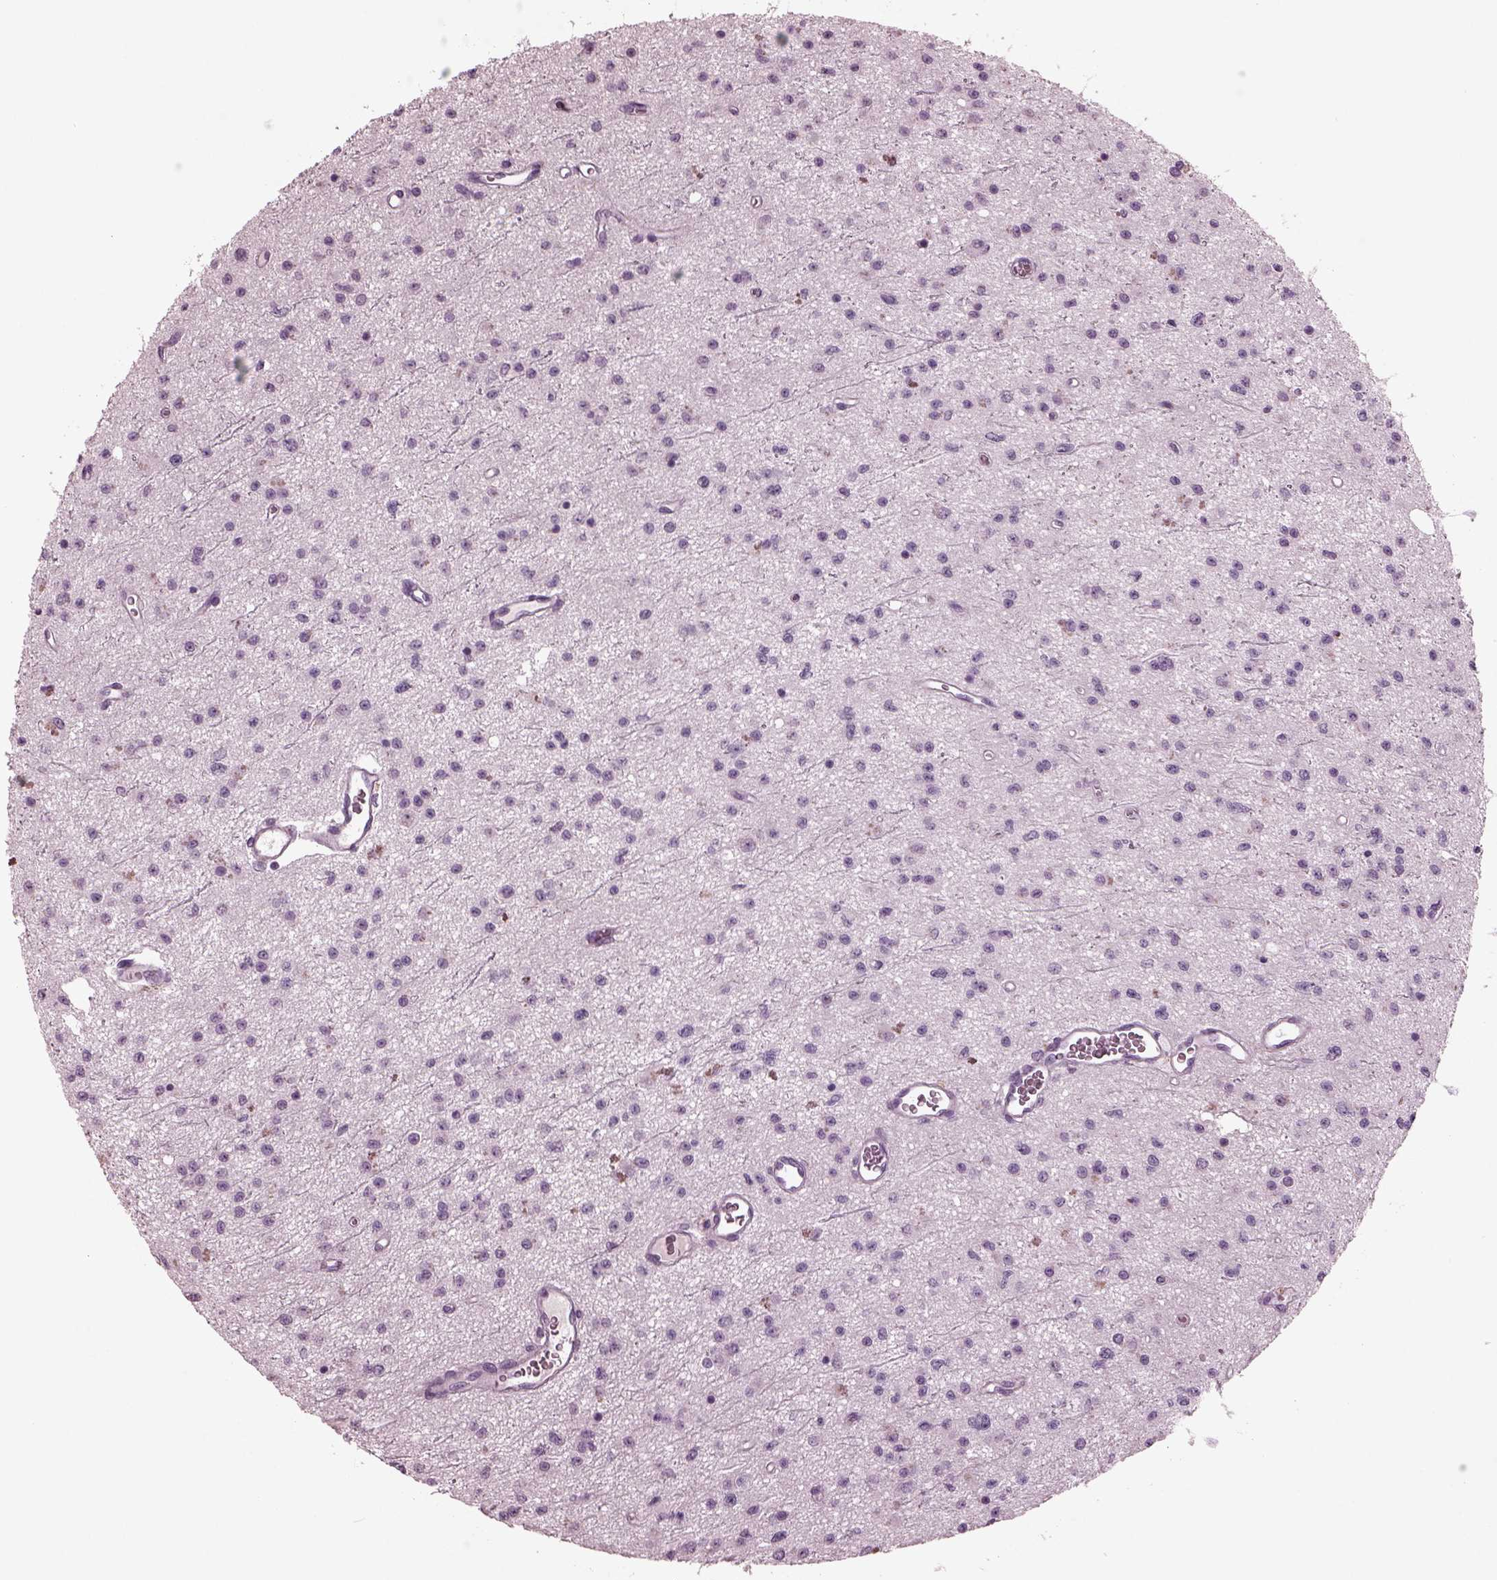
{"staining": {"intensity": "negative", "quantity": "none", "location": "none"}, "tissue": "glioma", "cell_type": "Tumor cells", "image_type": "cancer", "snomed": [{"axis": "morphology", "description": "Glioma, malignant, Low grade"}, {"axis": "topography", "description": "Brain"}], "caption": "Immunohistochemistry histopathology image of neoplastic tissue: low-grade glioma (malignant) stained with DAB exhibits no significant protein expression in tumor cells.", "gene": "MIB2", "patient": {"sex": "female", "age": 45}}